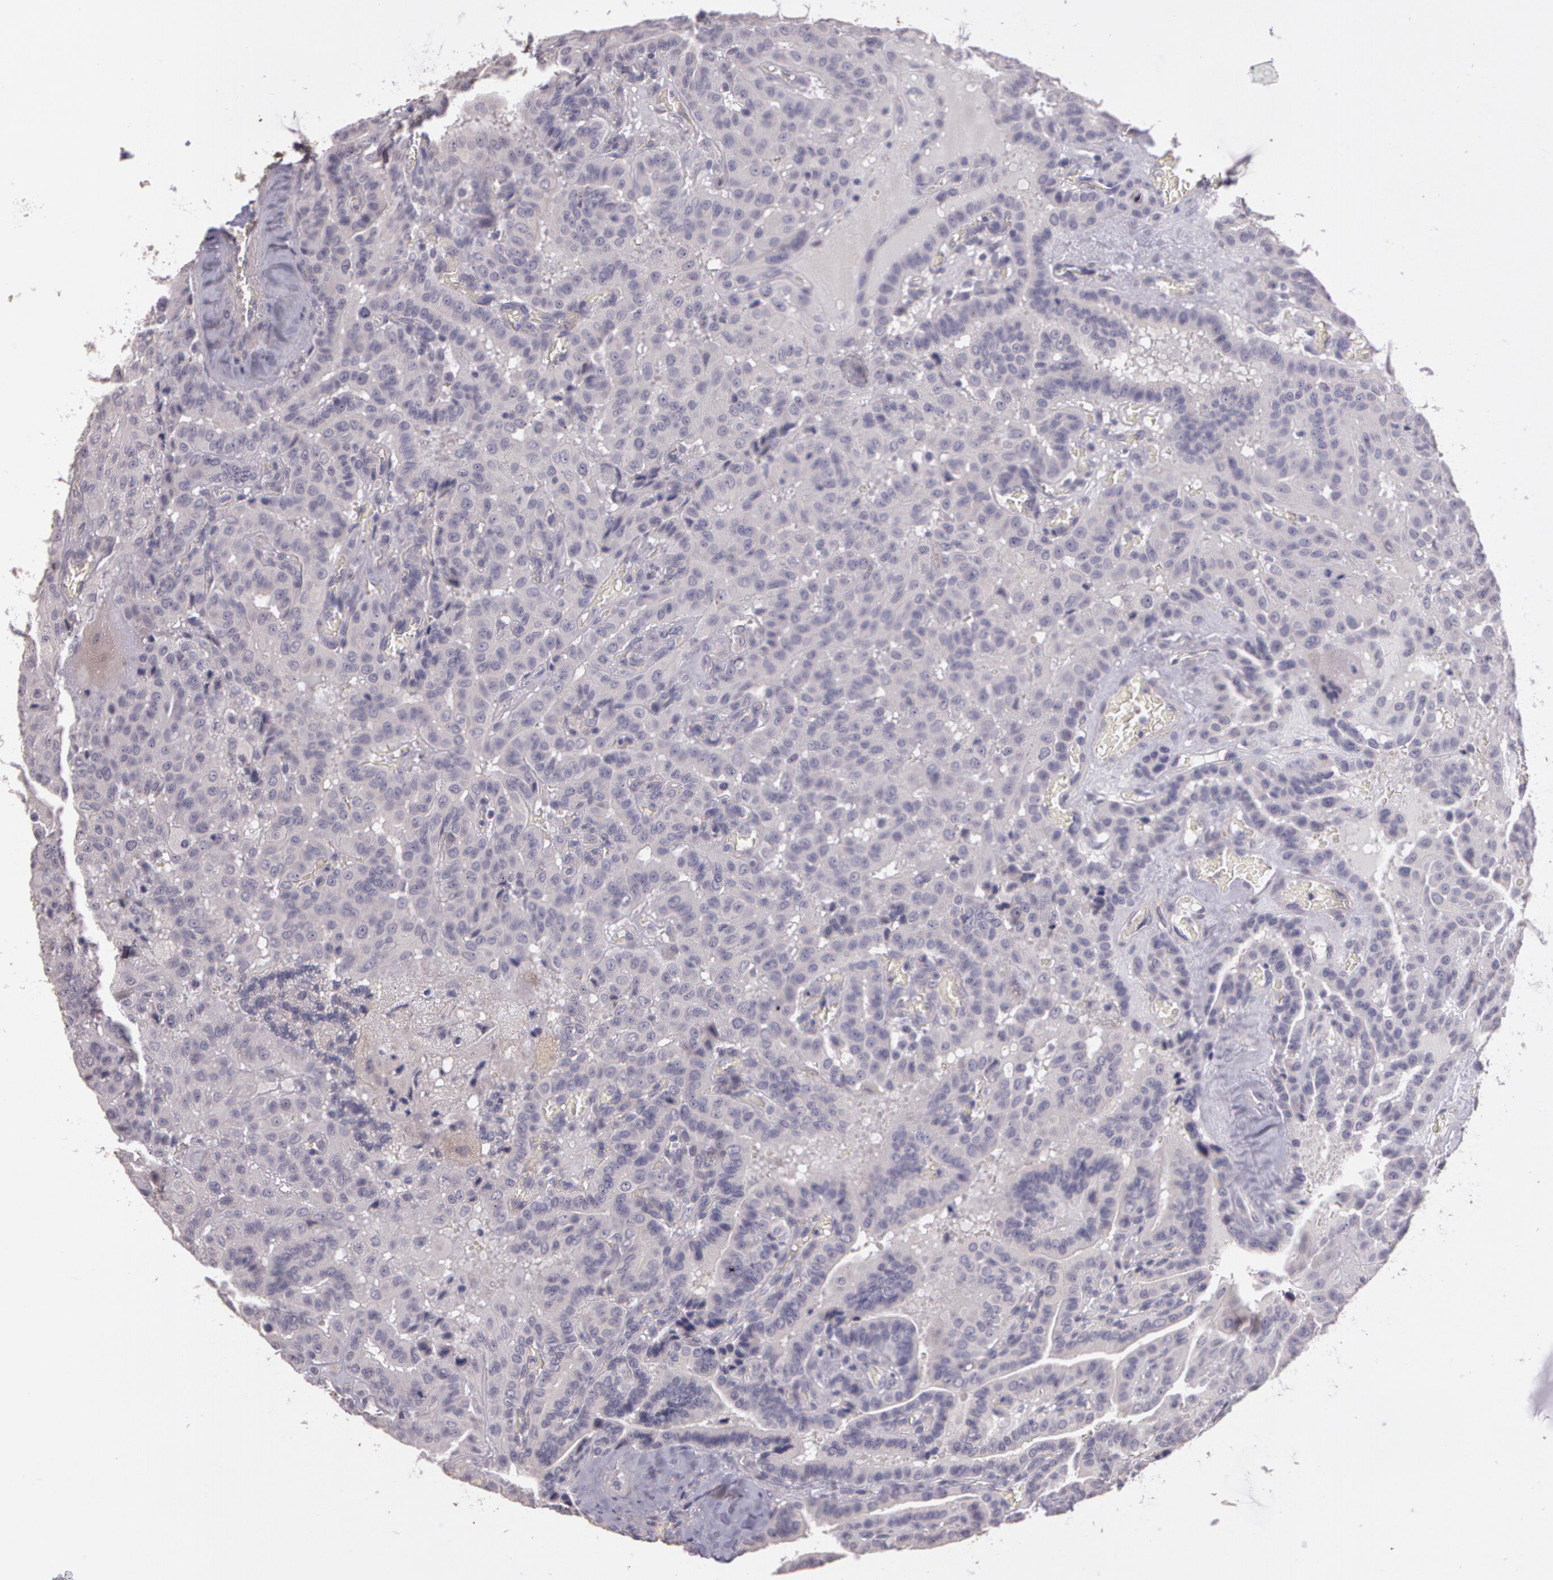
{"staining": {"intensity": "negative", "quantity": "none", "location": "none"}, "tissue": "thyroid cancer", "cell_type": "Tumor cells", "image_type": "cancer", "snomed": [{"axis": "morphology", "description": "Papillary adenocarcinoma, NOS"}, {"axis": "topography", "description": "Thyroid gland"}], "caption": "Tumor cells are negative for protein expression in human papillary adenocarcinoma (thyroid). (Brightfield microscopy of DAB (3,3'-diaminobenzidine) immunohistochemistry (IHC) at high magnification).", "gene": "G2E3", "patient": {"sex": "male", "age": 87}}